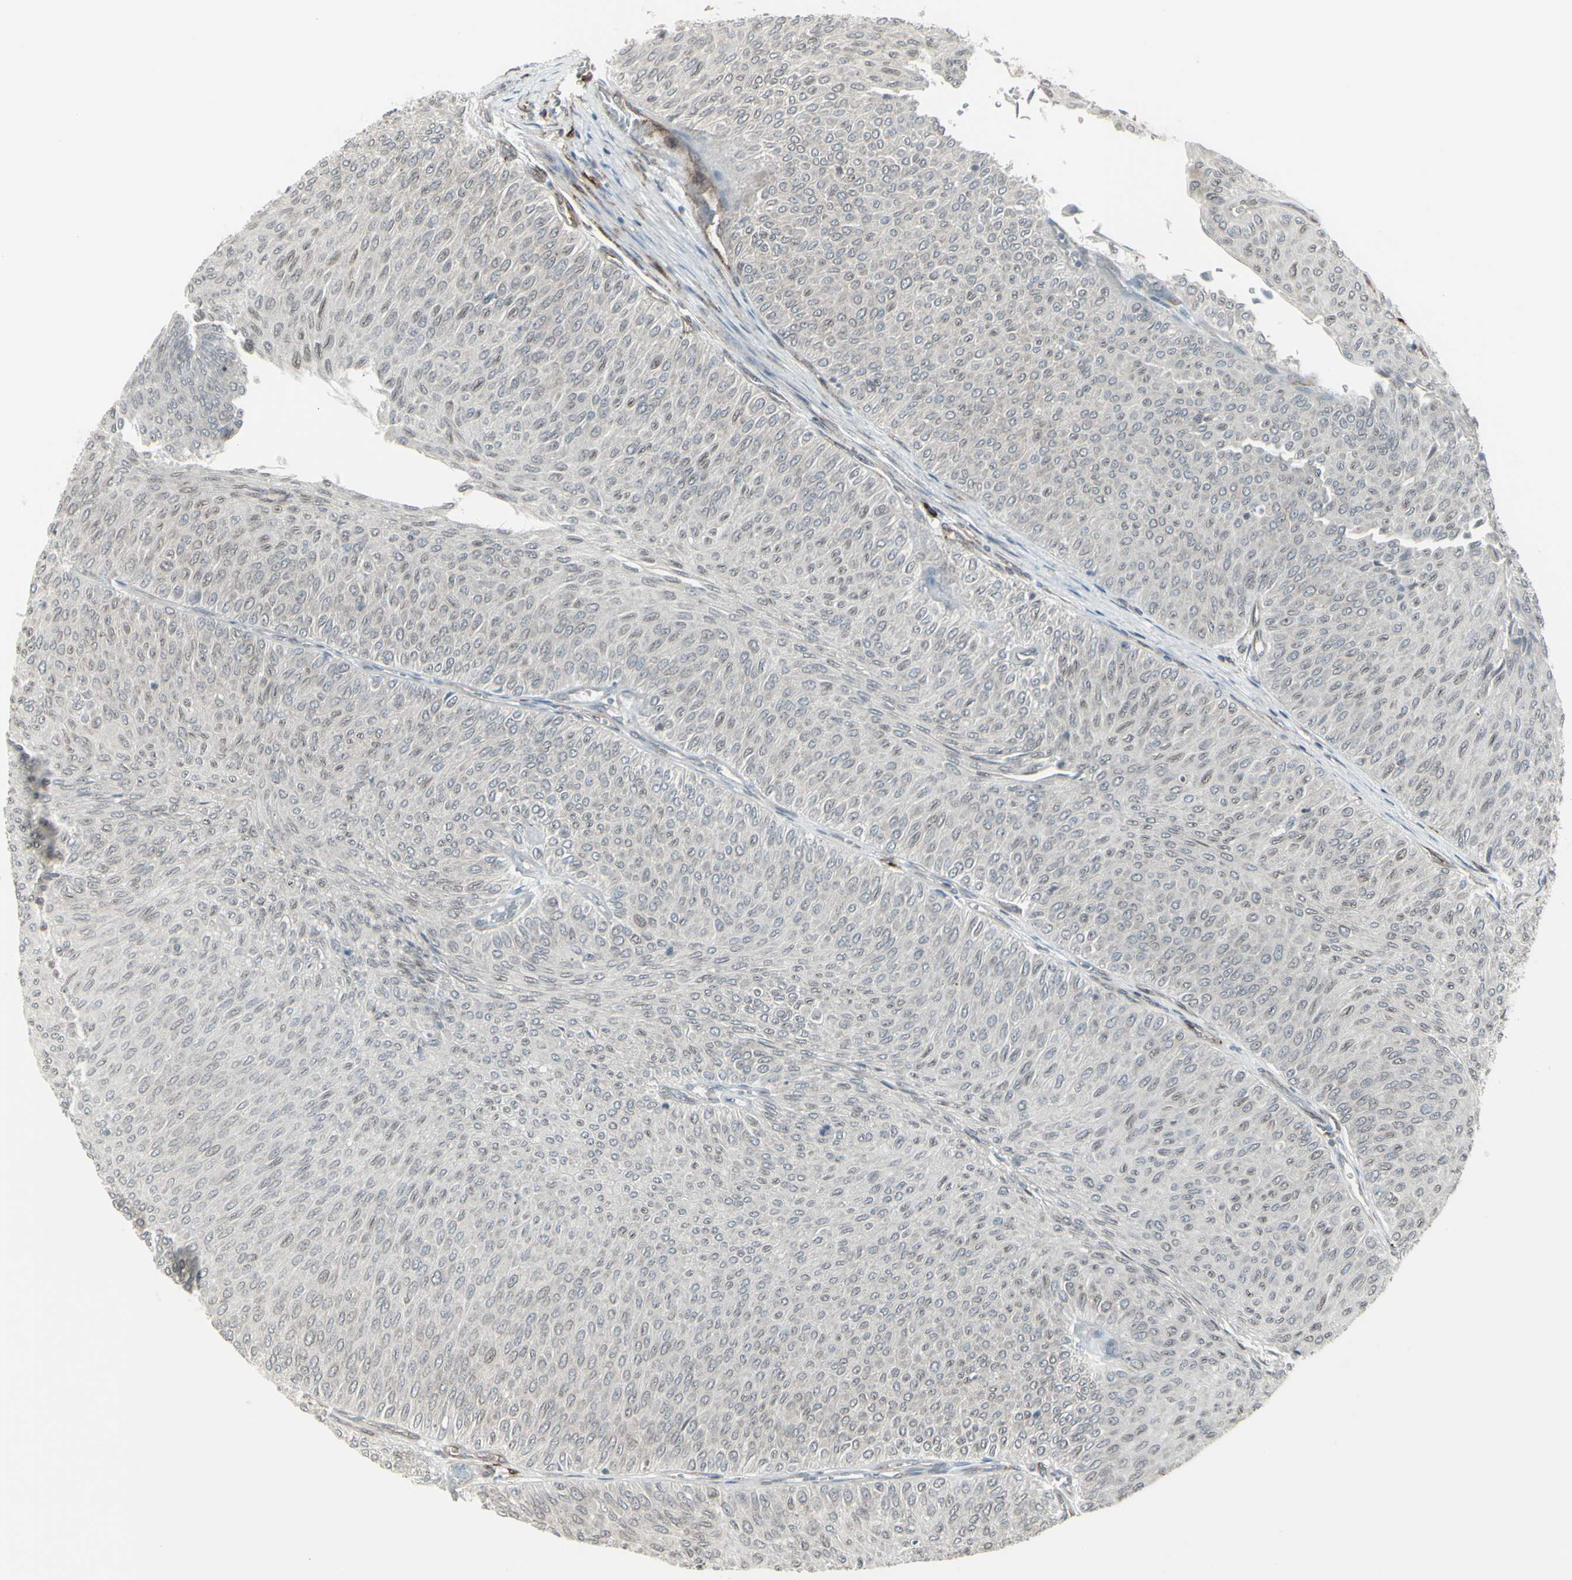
{"staining": {"intensity": "weak", "quantity": ">75%", "location": "cytoplasmic/membranous,nuclear"}, "tissue": "urothelial cancer", "cell_type": "Tumor cells", "image_type": "cancer", "snomed": [{"axis": "morphology", "description": "Urothelial carcinoma, Low grade"}, {"axis": "topography", "description": "Urinary bladder"}], "caption": "High-magnification brightfield microscopy of urothelial cancer stained with DAB (3,3'-diaminobenzidine) (brown) and counterstained with hematoxylin (blue). tumor cells exhibit weak cytoplasmic/membranous and nuclear positivity is seen in about>75% of cells. The staining was performed using DAB, with brown indicating positive protein expression. Nuclei are stained blue with hematoxylin.", "gene": "DTX3L", "patient": {"sex": "male", "age": 78}}